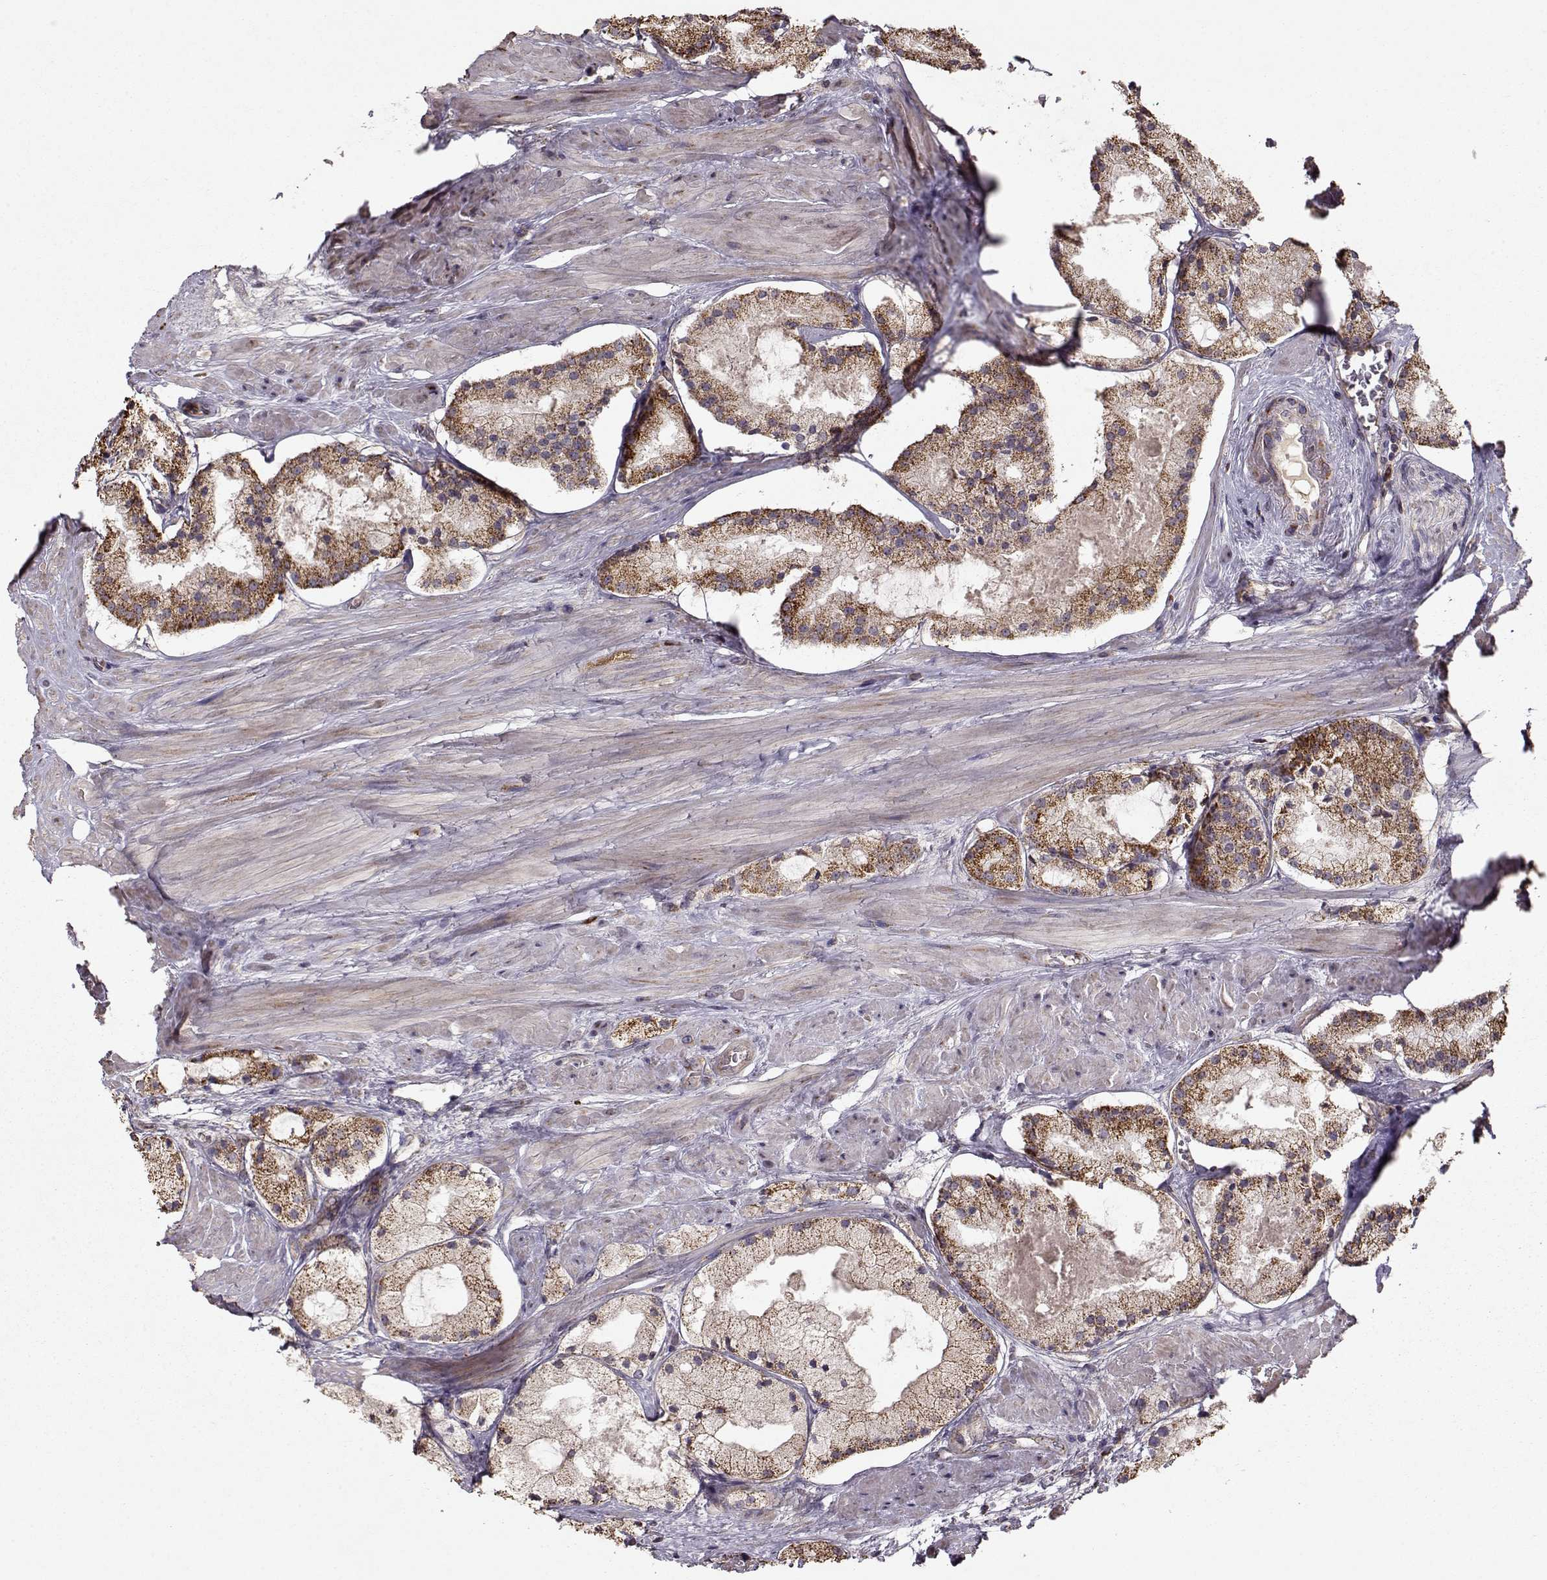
{"staining": {"intensity": "strong", "quantity": ">75%", "location": "cytoplasmic/membranous"}, "tissue": "prostate cancer", "cell_type": "Tumor cells", "image_type": "cancer", "snomed": [{"axis": "morphology", "description": "Adenocarcinoma, NOS"}, {"axis": "morphology", "description": "Adenocarcinoma, High grade"}, {"axis": "topography", "description": "Prostate"}], "caption": "Immunohistochemistry (IHC) photomicrograph of neoplastic tissue: adenocarcinoma (high-grade) (prostate) stained using immunohistochemistry (IHC) reveals high levels of strong protein expression localized specifically in the cytoplasmic/membranous of tumor cells, appearing as a cytoplasmic/membranous brown color.", "gene": "CMTM3", "patient": {"sex": "male", "age": 64}}